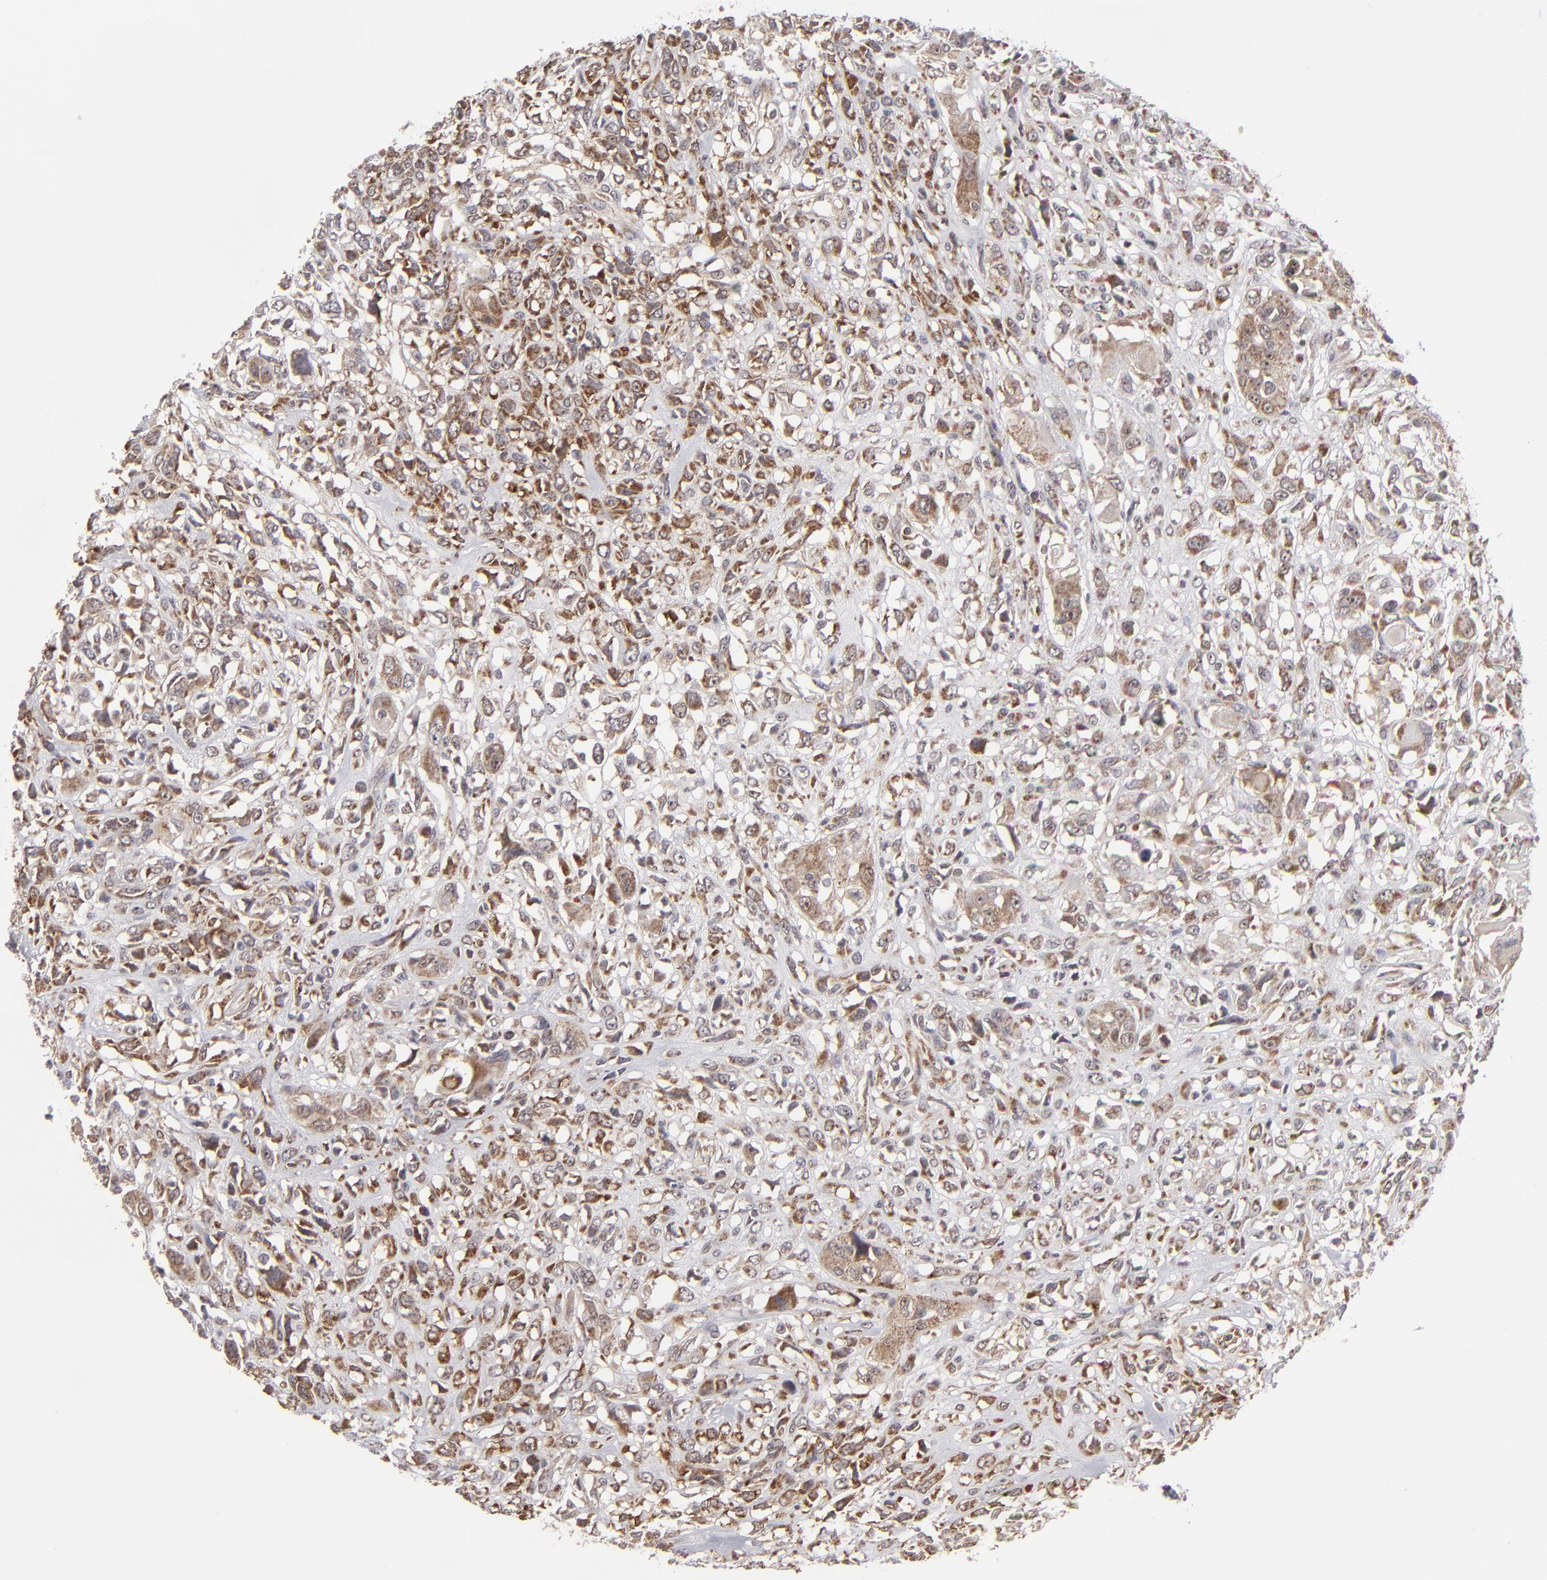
{"staining": {"intensity": "moderate", "quantity": "25%-75%", "location": "cytoplasmic/membranous"}, "tissue": "head and neck cancer", "cell_type": "Tumor cells", "image_type": "cancer", "snomed": [{"axis": "morphology", "description": "Neoplasm, malignant, NOS"}, {"axis": "topography", "description": "Salivary gland"}, {"axis": "topography", "description": "Head-Neck"}], "caption": "Protein expression analysis of human head and neck cancer reveals moderate cytoplasmic/membranous expression in about 25%-75% of tumor cells.", "gene": "GLCCI1", "patient": {"sex": "male", "age": 43}}